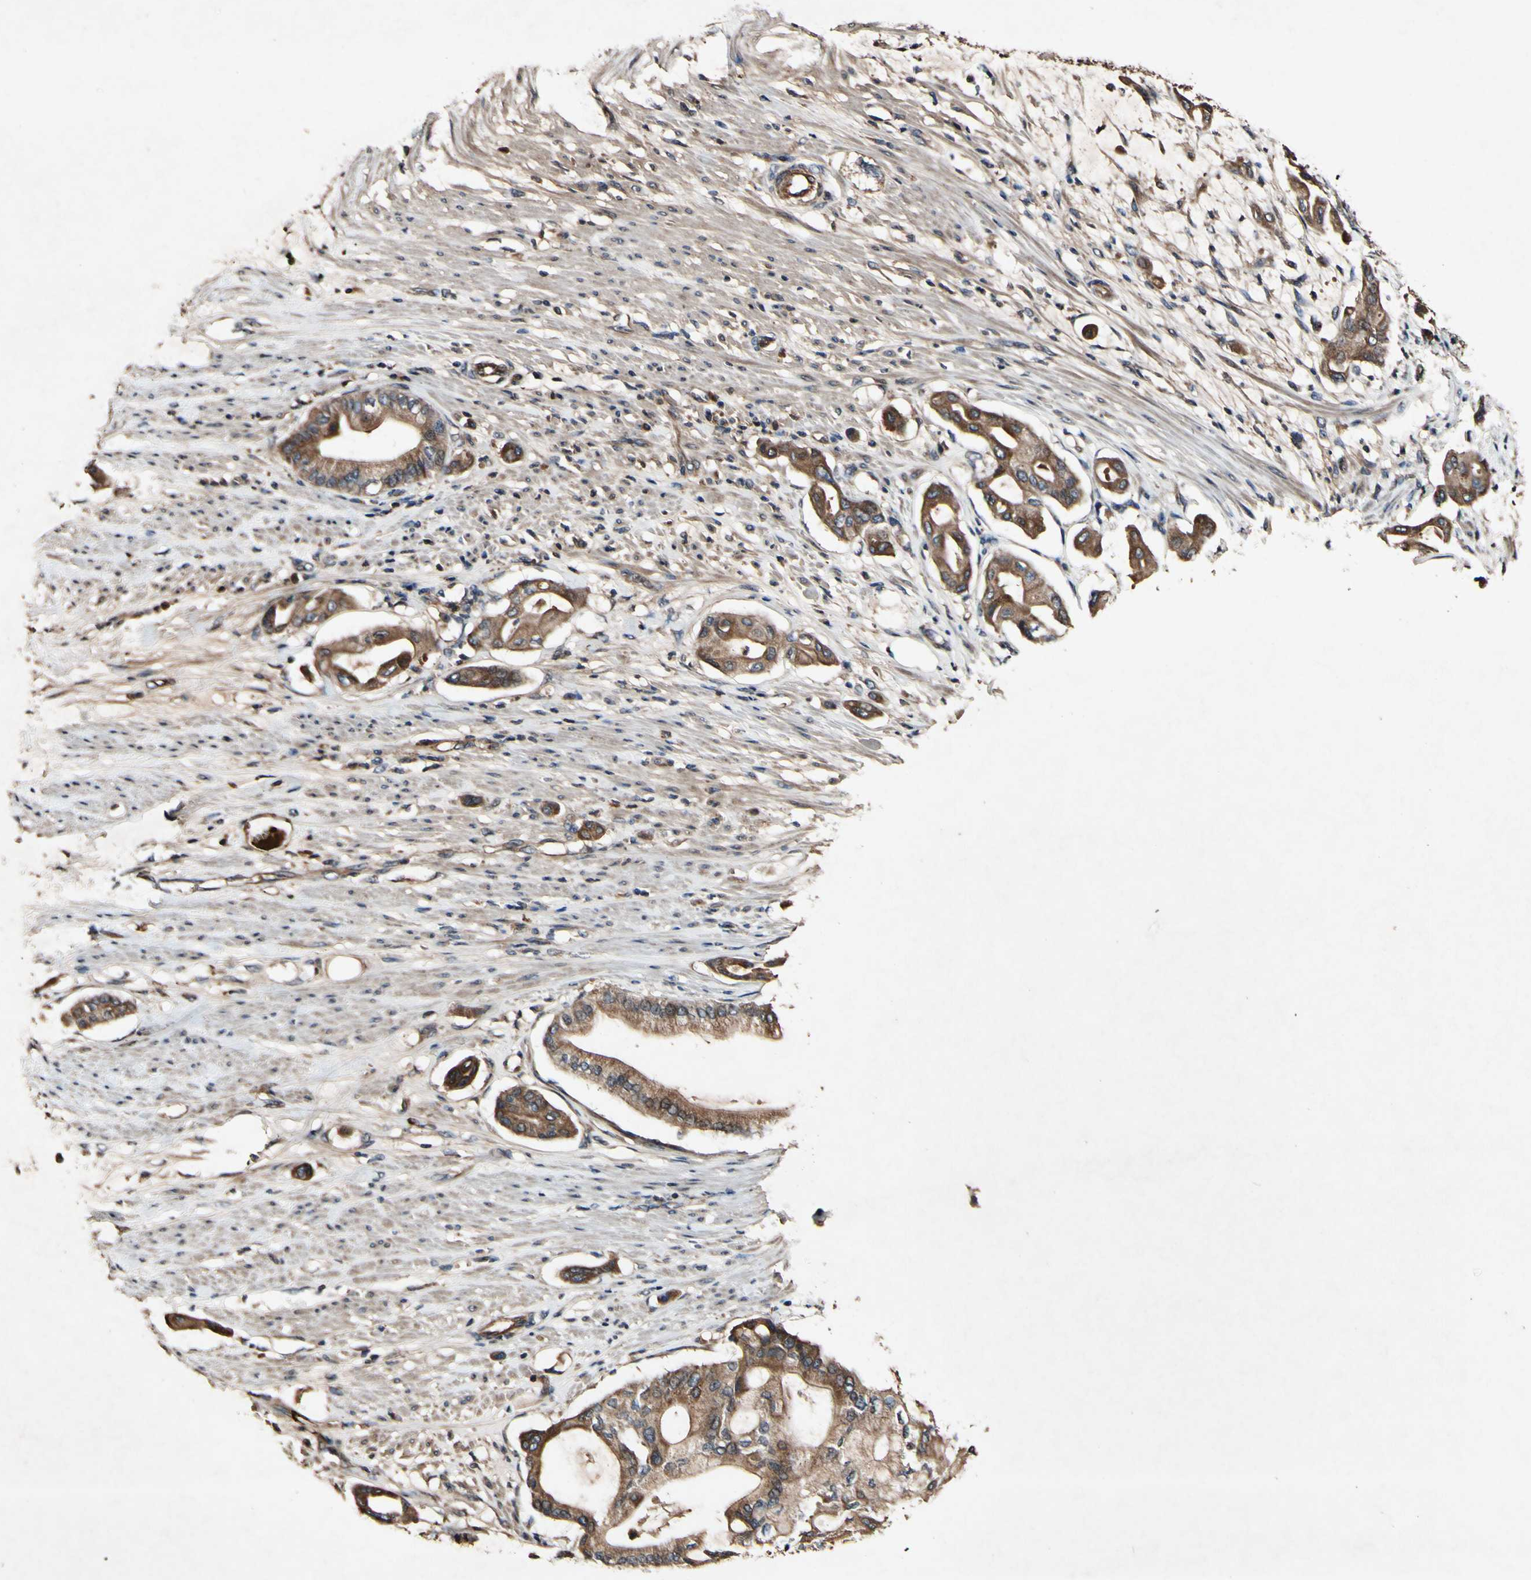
{"staining": {"intensity": "strong", "quantity": ">75%", "location": "cytoplasmic/membranous"}, "tissue": "pancreatic cancer", "cell_type": "Tumor cells", "image_type": "cancer", "snomed": [{"axis": "morphology", "description": "Adenocarcinoma, NOS"}, {"axis": "morphology", "description": "Adenocarcinoma, metastatic, NOS"}, {"axis": "topography", "description": "Lymph node"}, {"axis": "topography", "description": "Pancreas"}, {"axis": "topography", "description": "Duodenum"}], "caption": "Tumor cells reveal high levels of strong cytoplasmic/membranous expression in about >75% of cells in human pancreatic metastatic adenocarcinoma. (DAB (3,3'-diaminobenzidine) IHC with brightfield microscopy, high magnification).", "gene": "PLAT", "patient": {"sex": "female", "age": 64}}